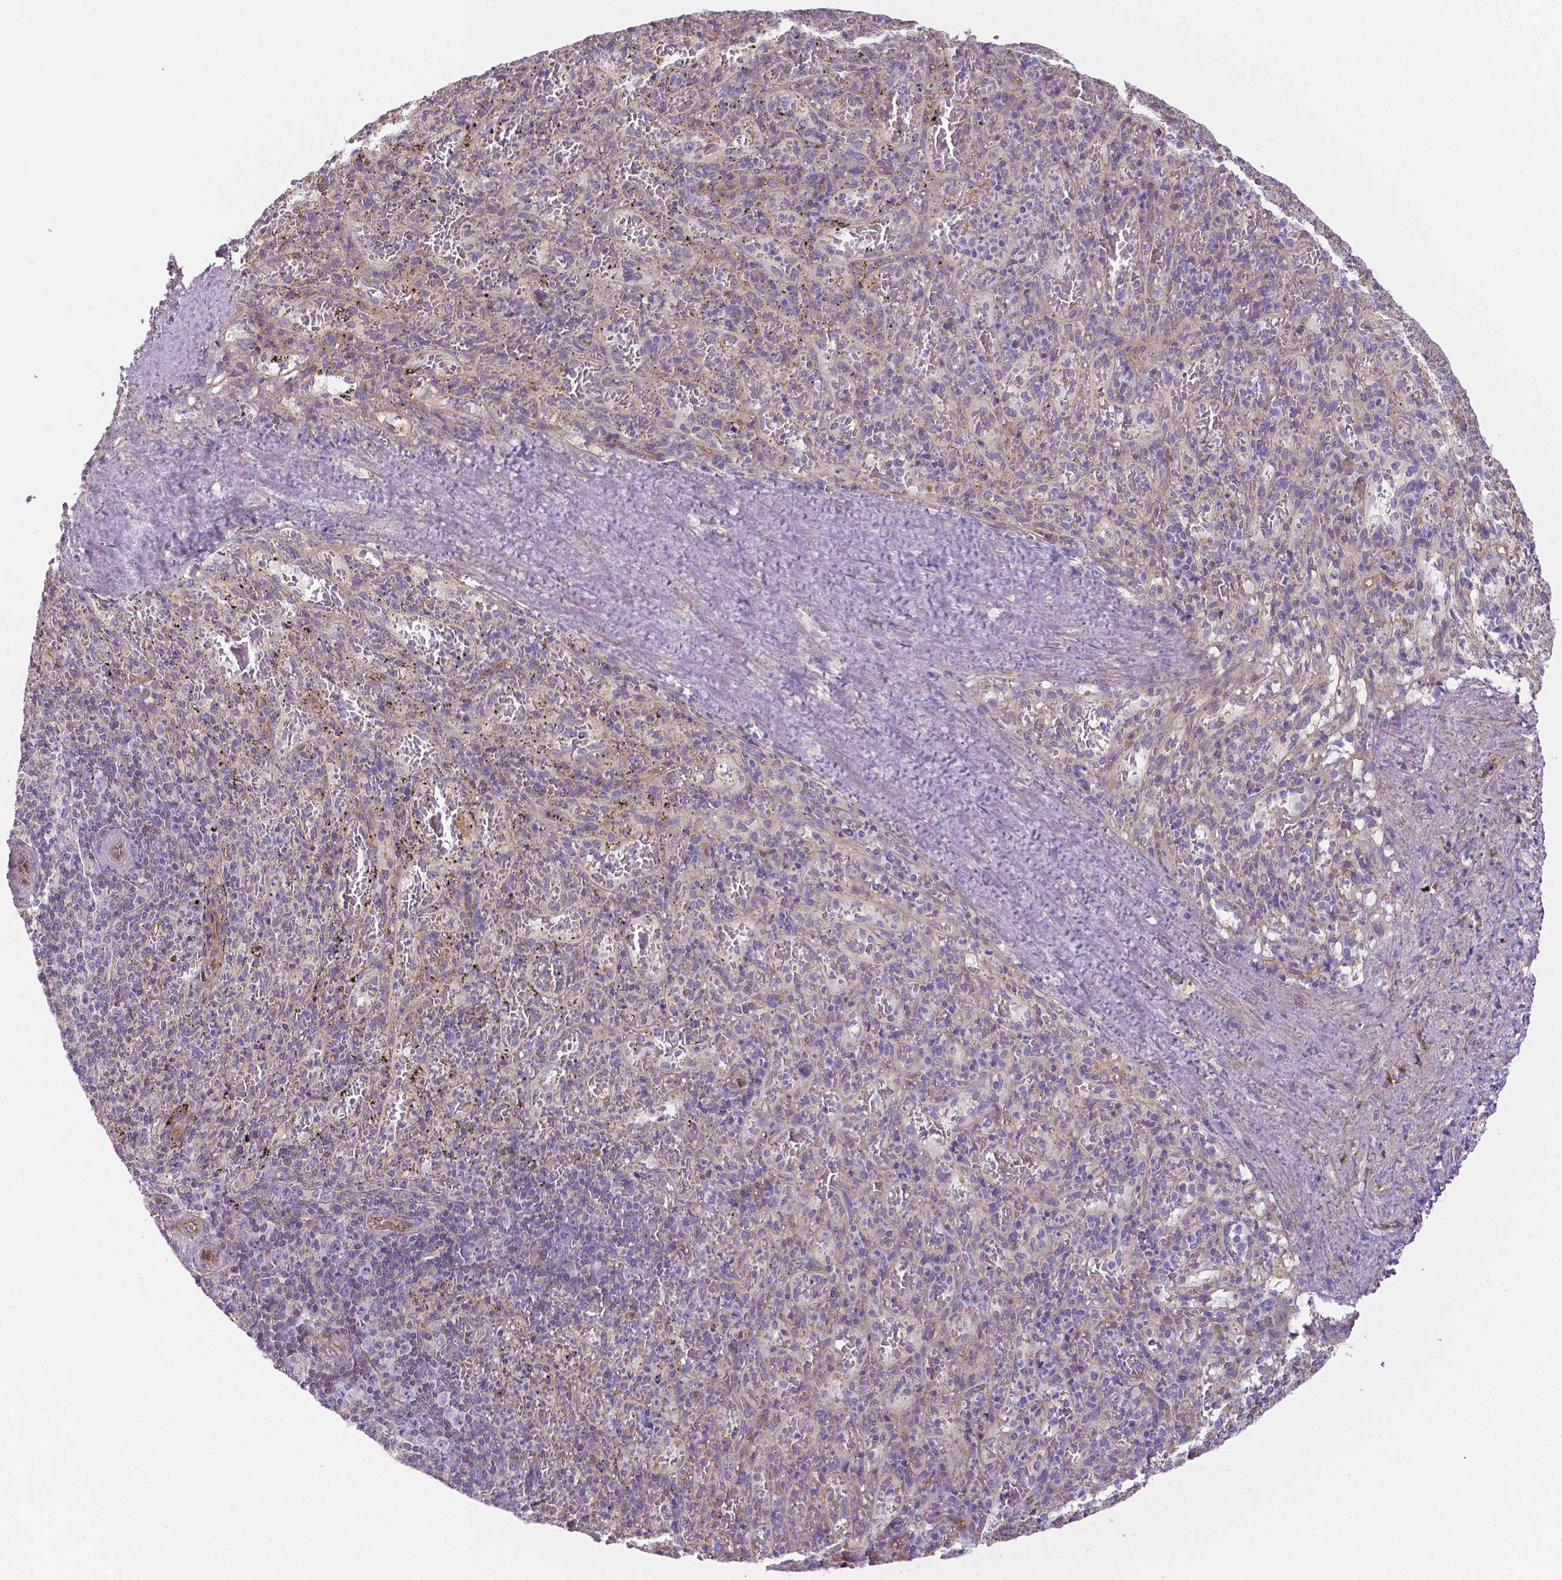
{"staining": {"intensity": "negative", "quantity": "none", "location": "none"}, "tissue": "spleen", "cell_type": "Cells in red pulp", "image_type": "normal", "snomed": [{"axis": "morphology", "description": "Normal tissue, NOS"}, {"axis": "topography", "description": "Spleen"}], "caption": "Immunohistochemistry (IHC) of benign human spleen demonstrates no positivity in cells in red pulp. (DAB immunohistochemistry, high magnification).", "gene": "CRMP1", "patient": {"sex": "male", "age": 57}}